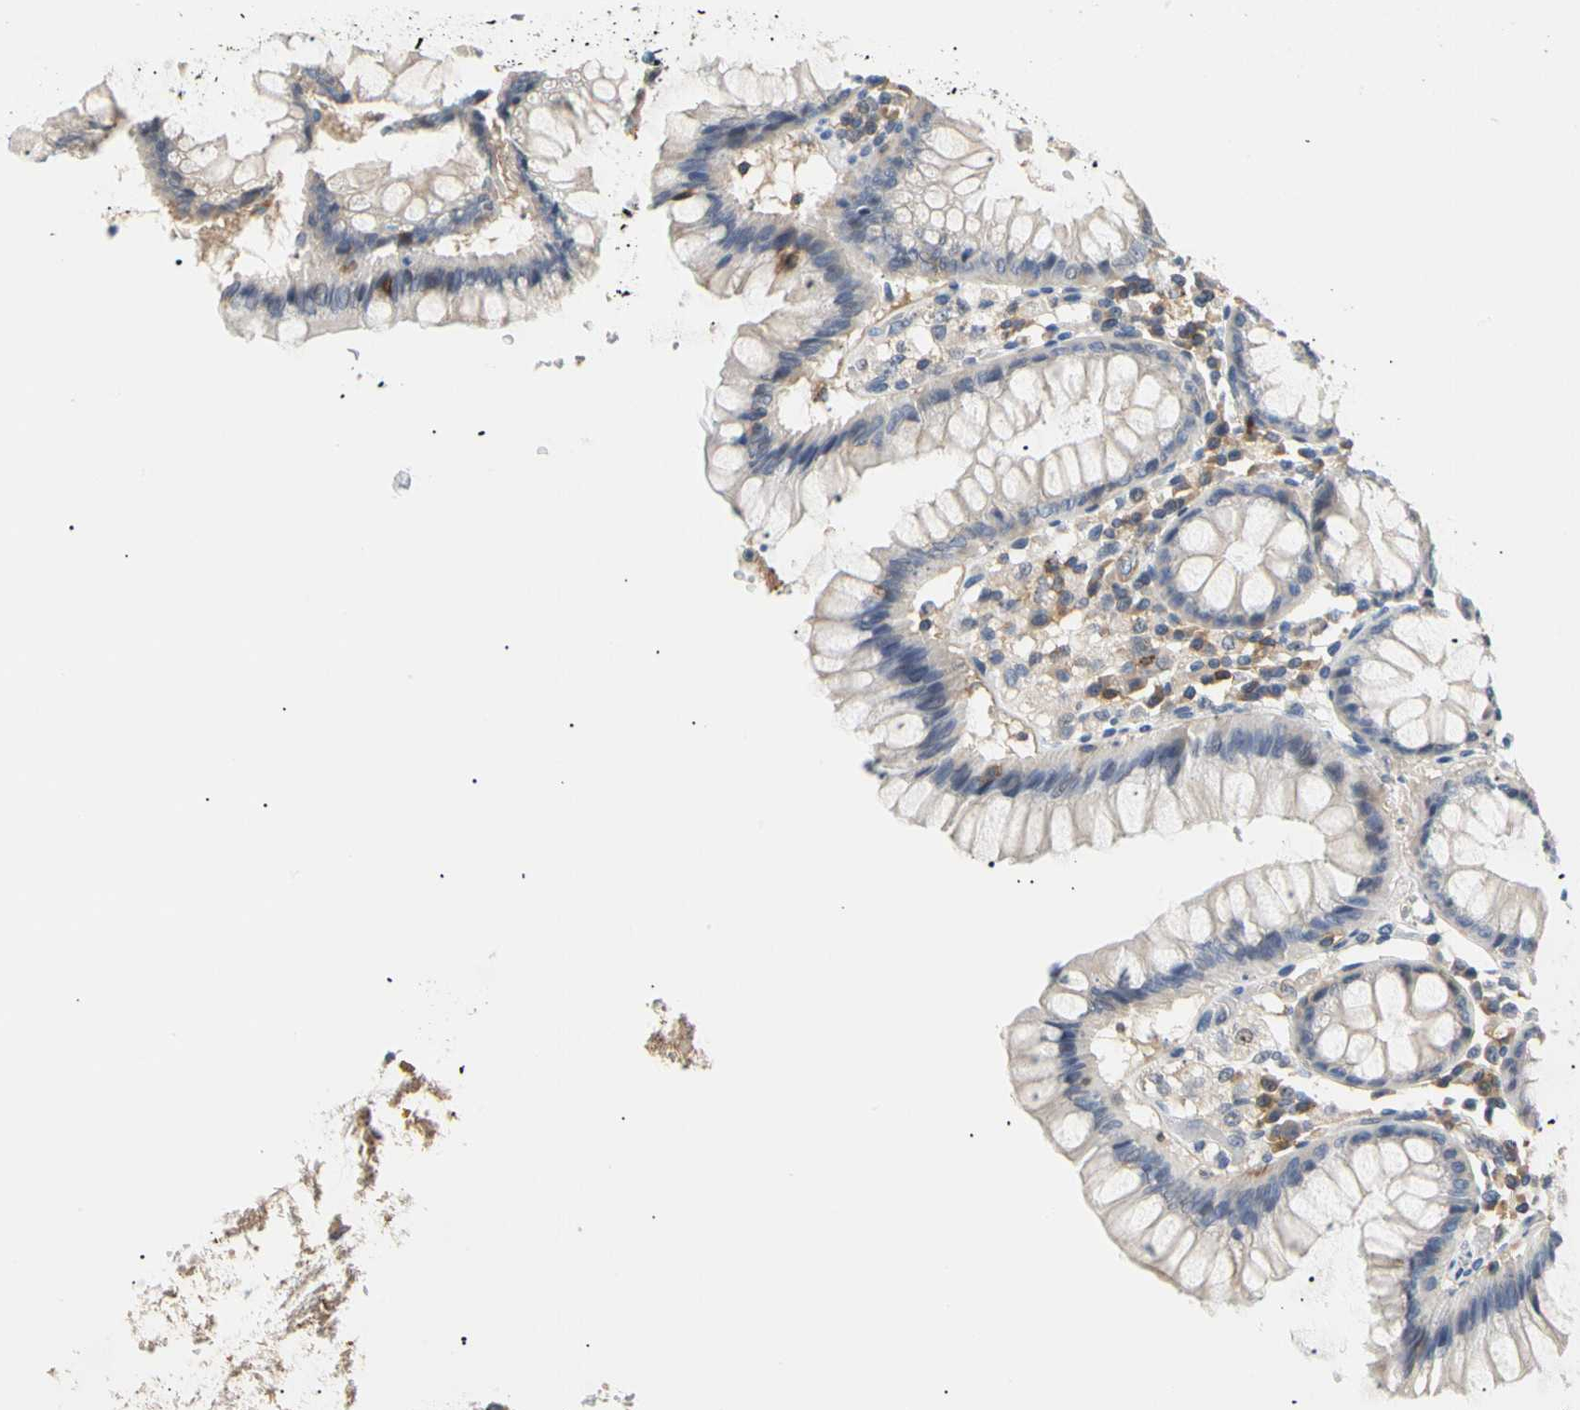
{"staining": {"intensity": "moderate", "quantity": "25%-75%", "location": "cytoplasmic/membranous"}, "tissue": "colon", "cell_type": "Endothelial cells", "image_type": "normal", "snomed": [{"axis": "morphology", "description": "Normal tissue, NOS"}, {"axis": "topography", "description": "Colon"}], "caption": "Protein staining exhibits moderate cytoplasmic/membranous expression in approximately 25%-75% of endothelial cells in benign colon.", "gene": "TNFRSF18", "patient": {"sex": "female", "age": 46}}